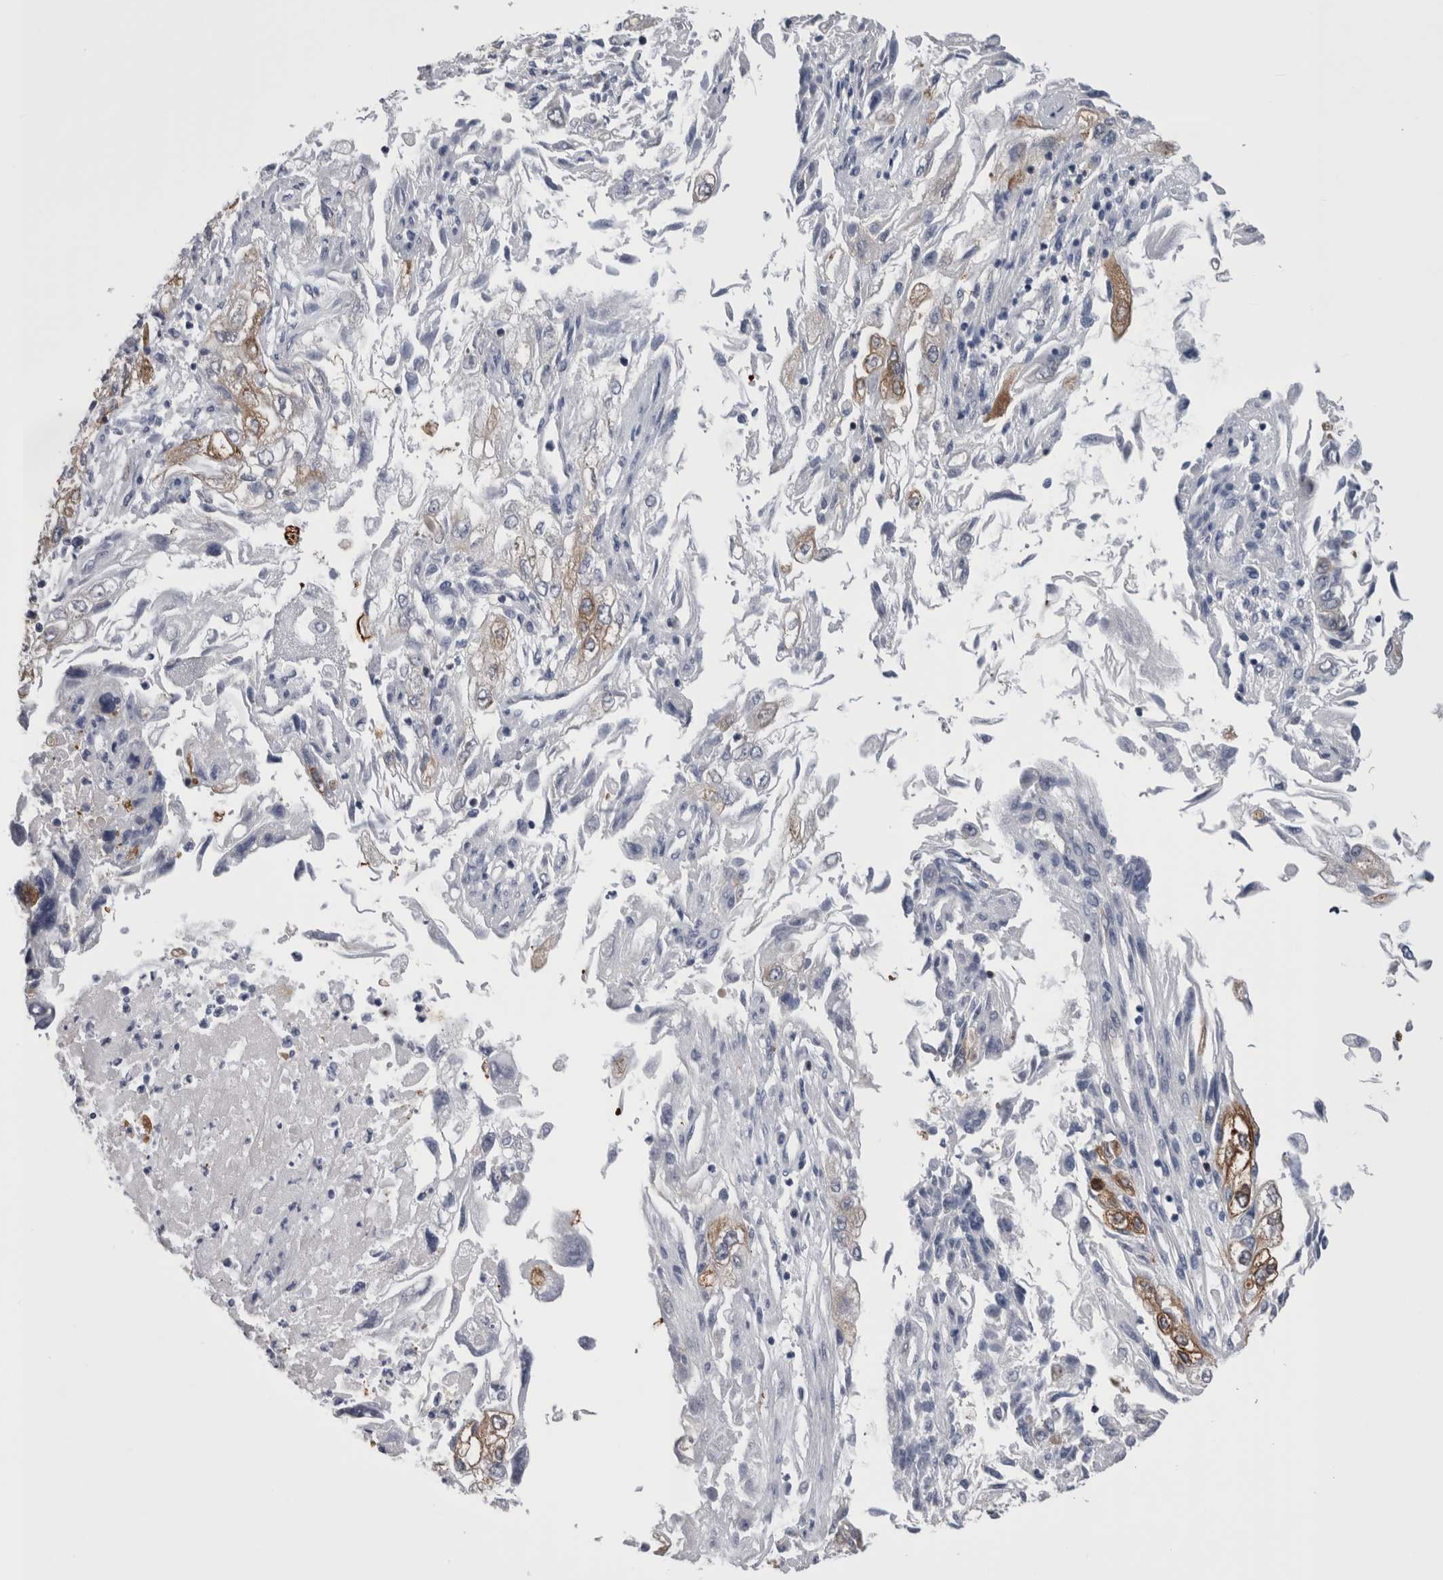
{"staining": {"intensity": "moderate", "quantity": "<25%", "location": "cytoplasmic/membranous"}, "tissue": "endometrial cancer", "cell_type": "Tumor cells", "image_type": "cancer", "snomed": [{"axis": "morphology", "description": "Adenocarcinoma, NOS"}, {"axis": "topography", "description": "Endometrium"}], "caption": "Immunohistochemical staining of human adenocarcinoma (endometrial) displays low levels of moderate cytoplasmic/membranous positivity in approximately <25% of tumor cells.", "gene": "DCTN6", "patient": {"sex": "female", "age": 49}}